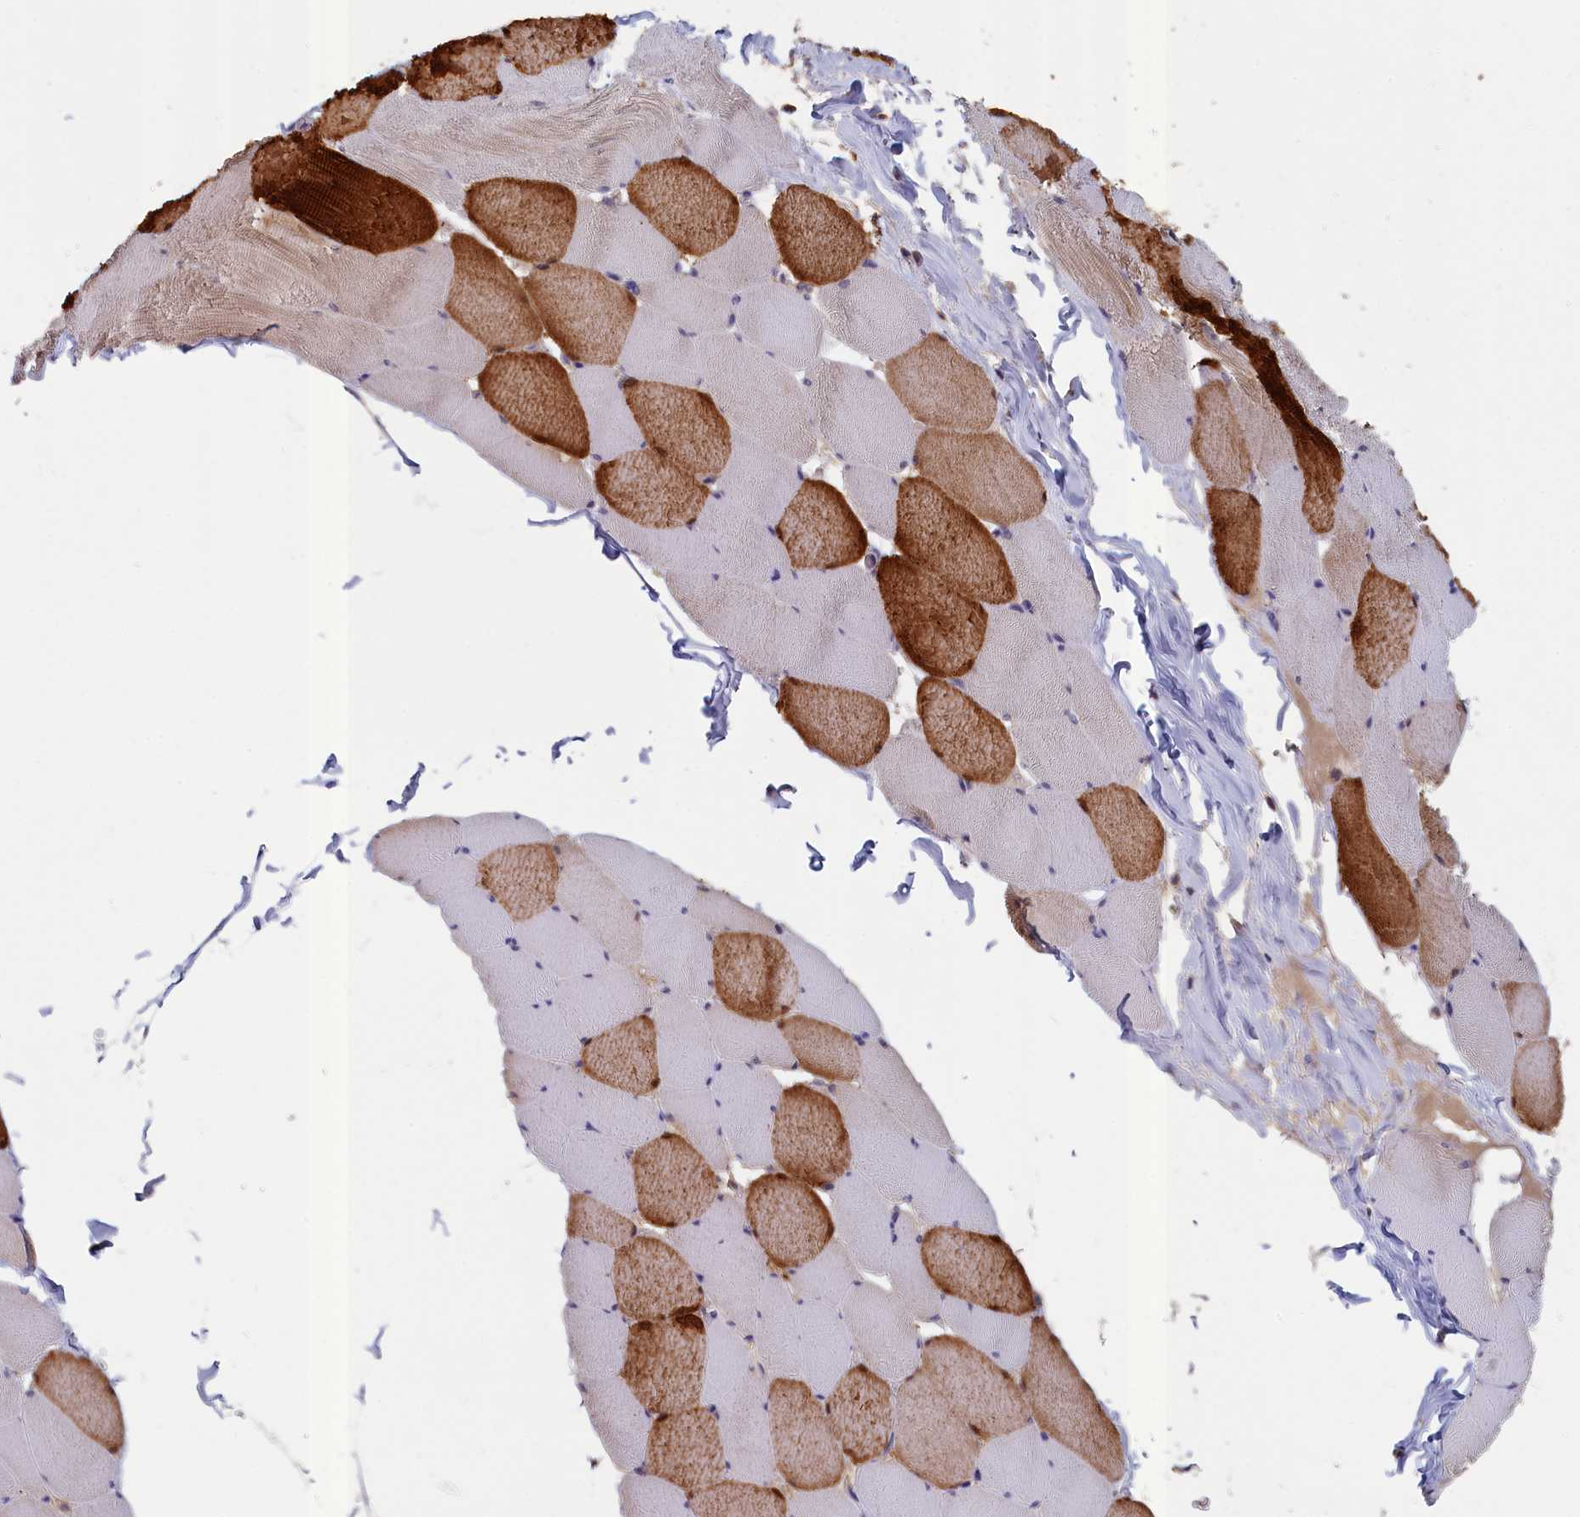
{"staining": {"intensity": "strong", "quantity": "25%-75%", "location": "cytoplasmic/membranous"}, "tissue": "skeletal muscle", "cell_type": "Myocytes", "image_type": "normal", "snomed": [{"axis": "morphology", "description": "Normal tissue, NOS"}, {"axis": "topography", "description": "Skeletal muscle"}], "caption": "Strong cytoplasmic/membranous expression is present in approximately 25%-75% of myocytes in unremarkable skeletal muscle.", "gene": "ANKRD2", "patient": {"sex": "male", "age": 62}}